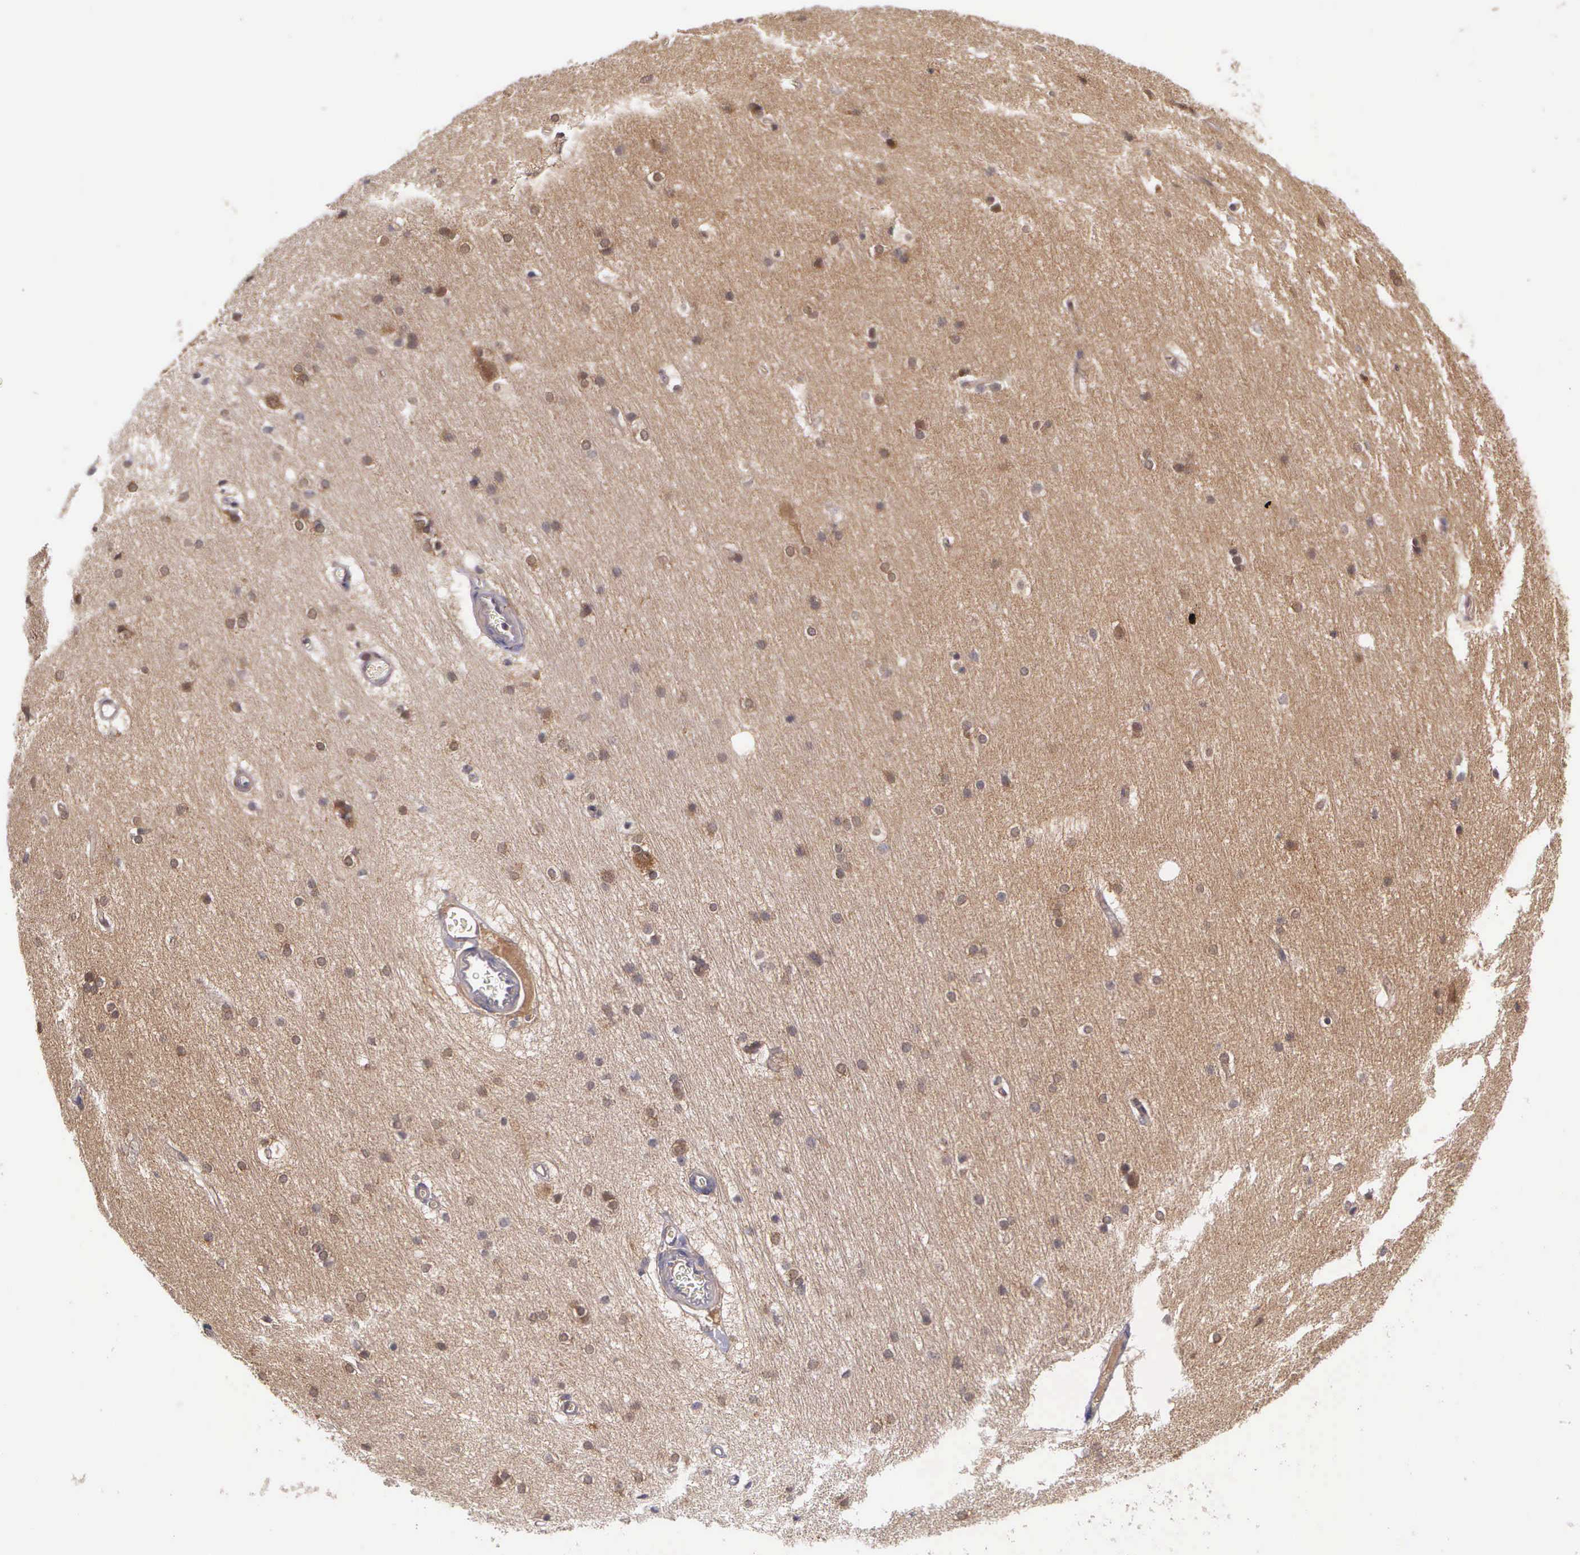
{"staining": {"intensity": "weak", "quantity": ">75%", "location": "cytoplasmic/membranous"}, "tissue": "cerebral cortex", "cell_type": "Endothelial cells", "image_type": "normal", "snomed": [{"axis": "morphology", "description": "Normal tissue, NOS"}, {"axis": "topography", "description": "Cerebral cortex"}, {"axis": "topography", "description": "Hippocampus"}], "caption": "Brown immunohistochemical staining in unremarkable cerebral cortex demonstrates weak cytoplasmic/membranous positivity in approximately >75% of endothelial cells.", "gene": "IGBP1P2", "patient": {"sex": "female", "age": 19}}